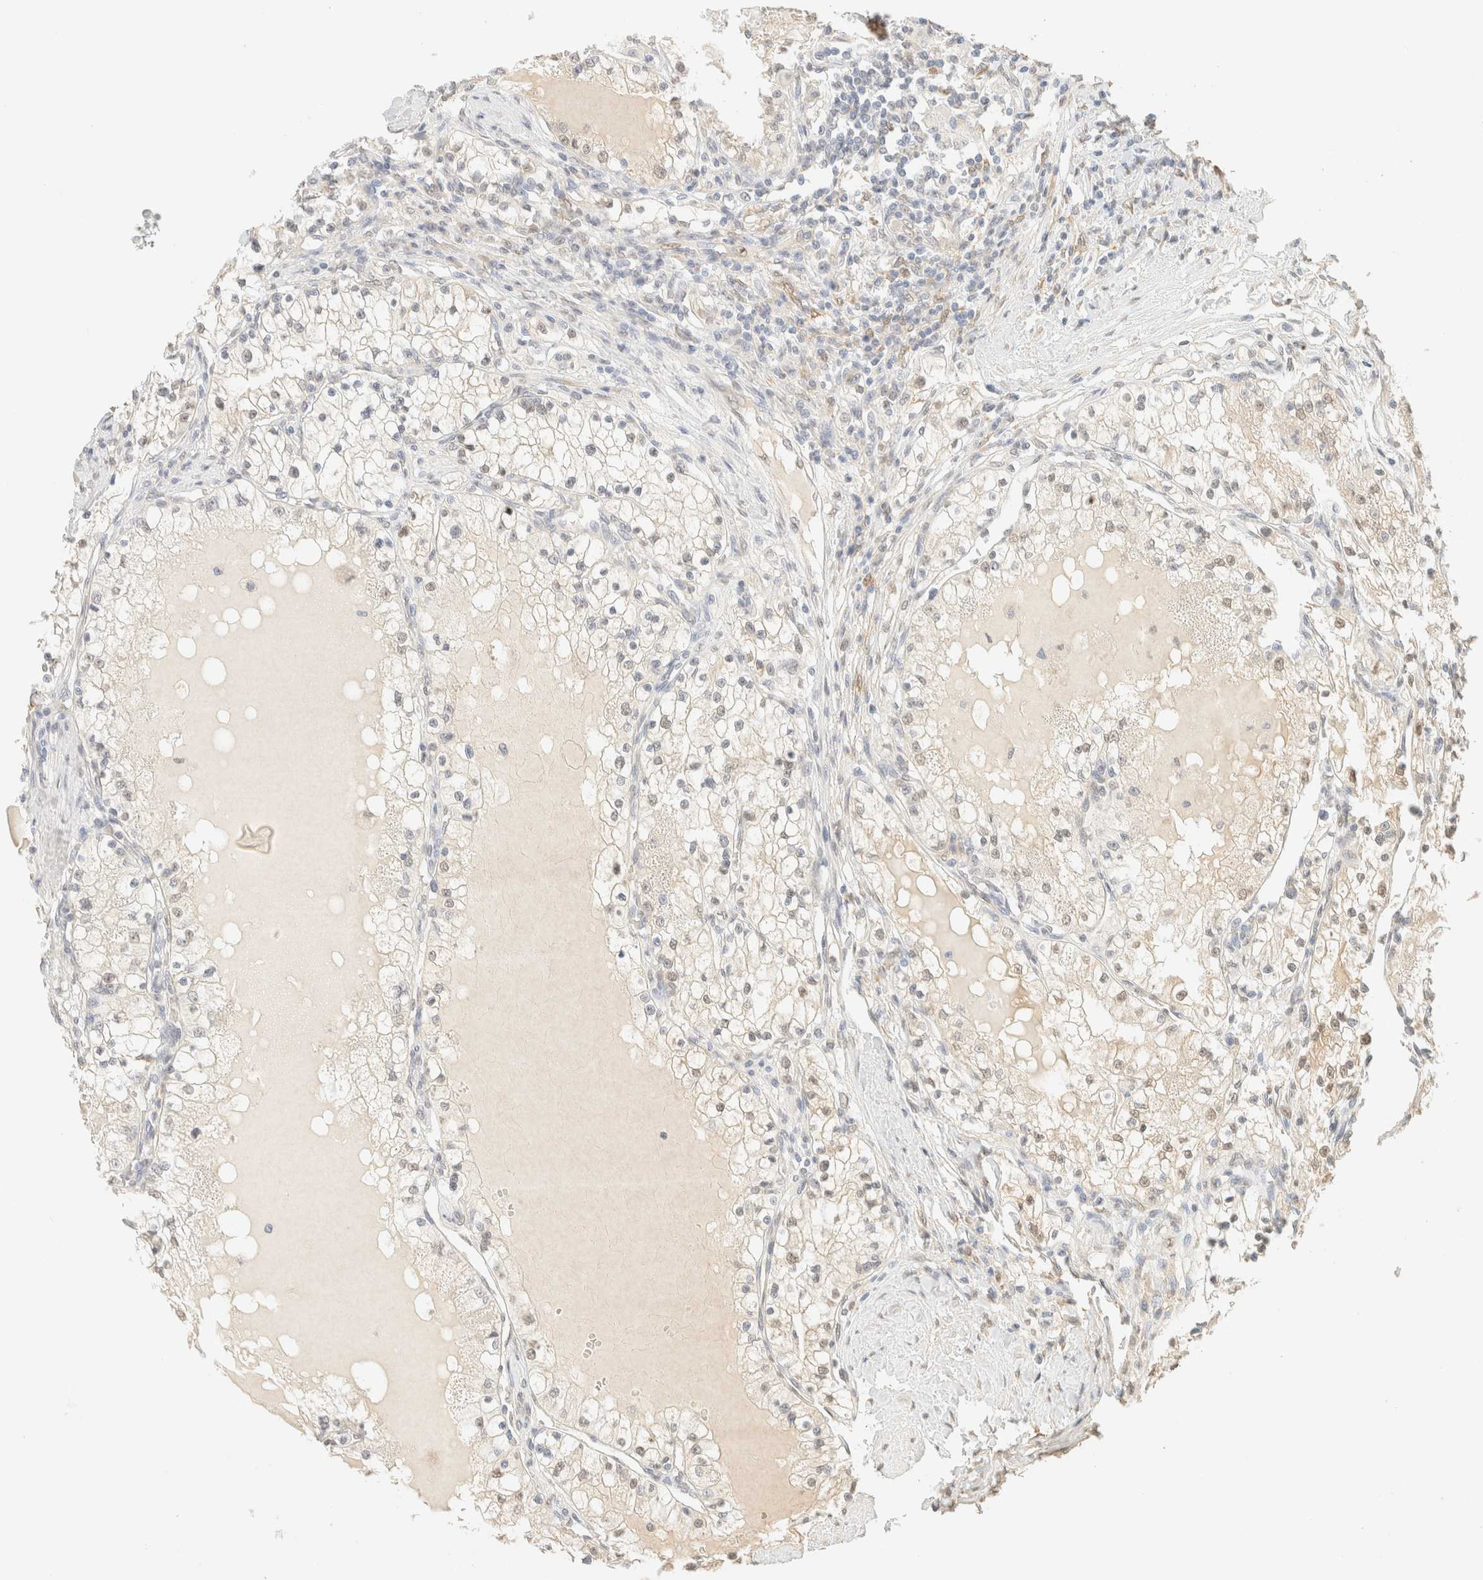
{"staining": {"intensity": "weak", "quantity": "<25%", "location": "nuclear"}, "tissue": "renal cancer", "cell_type": "Tumor cells", "image_type": "cancer", "snomed": [{"axis": "morphology", "description": "Adenocarcinoma, NOS"}, {"axis": "topography", "description": "Kidney"}], "caption": "Renal cancer was stained to show a protein in brown. There is no significant positivity in tumor cells. Nuclei are stained in blue.", "gene": "S100A13", "patient": {"sex": "male", "age": 68}}